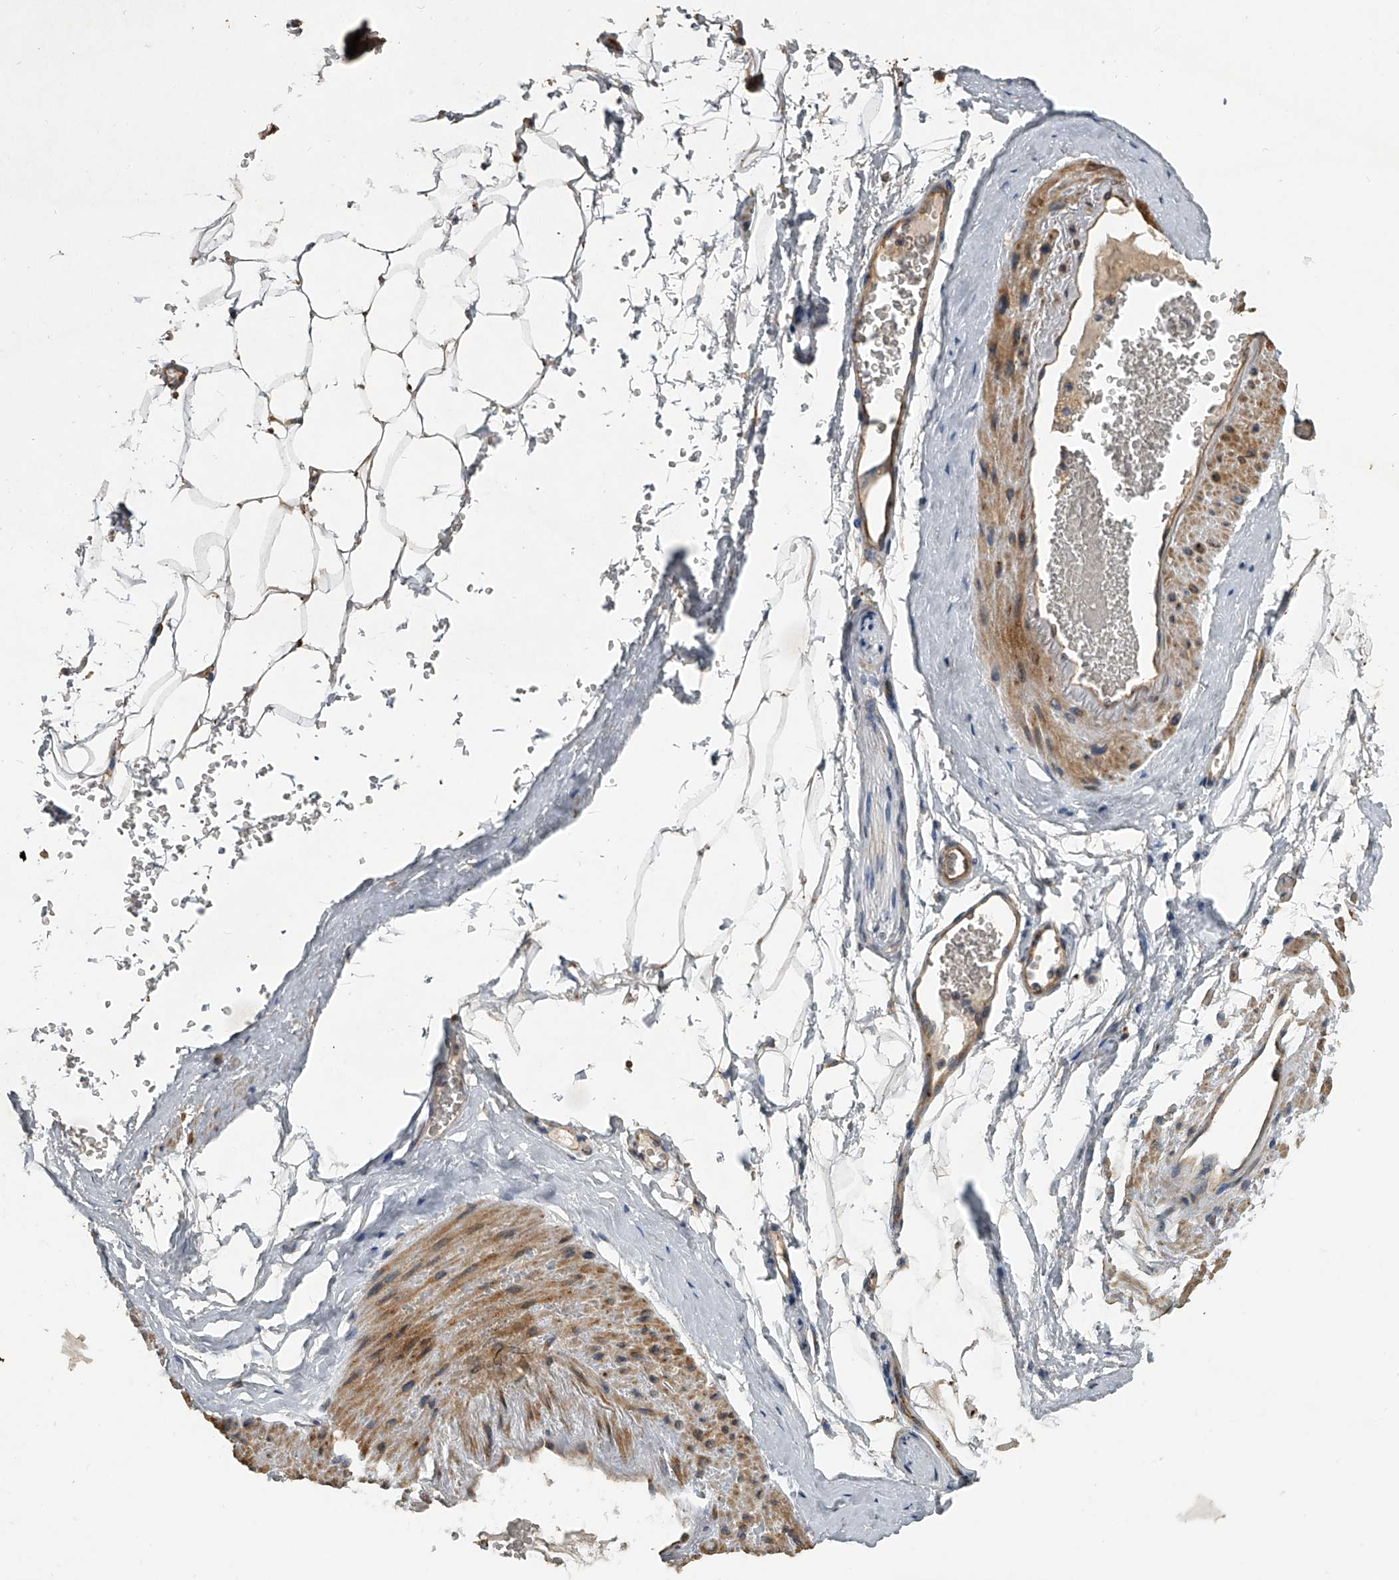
{"staining": {"intensity": "moderate", "quantity": ">75%", "location": "cytoplasmic/membranous"}, "tissue": "adipose tissue", "cell_type": "Adipocytes", "image_type": "normal", "snomed": [{"axis": "morphology", "description": "Normal tissue, NOS"}, {"axis": "morphology", "description": "Adenocarcinoma, Low grade"}, {"axis": "topography", "description": "Prostate"}, {"axis": "topography", "description": "Peripheral nerve tissue"}], "caption": "Immunohistochemical staining of benign human adipose tissue shows medium levels of moderate cytoplasmic/membranous positivity in approximately >75% of adipocytes. The staining was performed using DAB (3,3'-diaminobenzidine) to visualize the protein expression in brown, while the nuclei were stained in blue with hematoxylin (Magnification: 20x).", "gene": "DOCK9", "patient": {"sex": "male", "age": 63}}